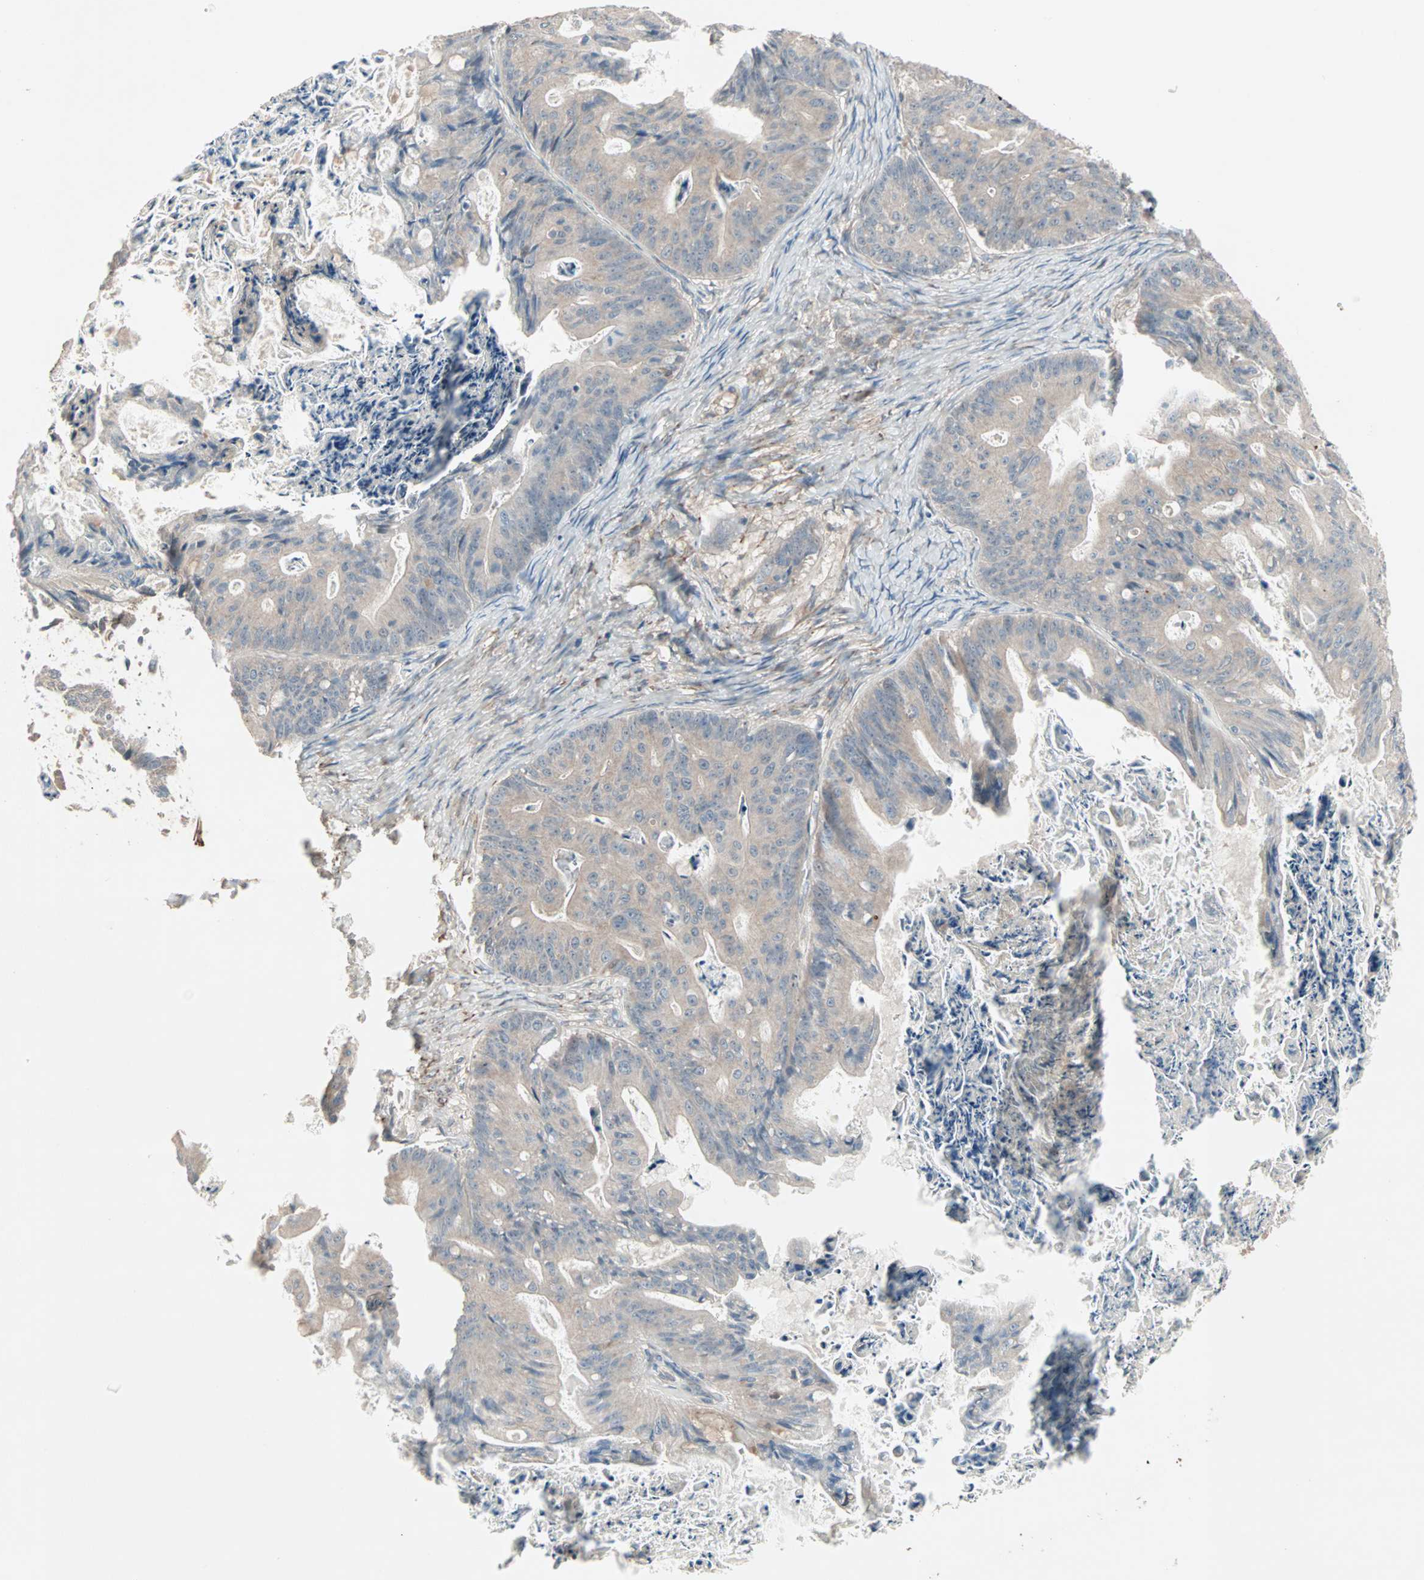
{"staining": {"intensity": "weak", "quantity": "25%-75%", "location": "cytoplasmic/membranous"}, "tissue": "ovarian cancer", "cell_type": "Tumor cells", "image_type": "cancer", "snomed": [{"axis": "morphology", "description": "Cystadenocarcinoma, mucinous, NOS"}, {"axis": "topography", "description": "Ovary"}], "caption": "Immunohistochemical staining of human mucinous cystadenocarcinoma (ovarian) demonstrates weak cytoplasmic/membranous protein positivity in approximately 25%-75% of tumor cells. The protein of interest is shown in brown color, while the nuclei are stained blue.", "gene": "JMJD7-PLA2G4B", "patient": {"sex": "female", "age": 37}}